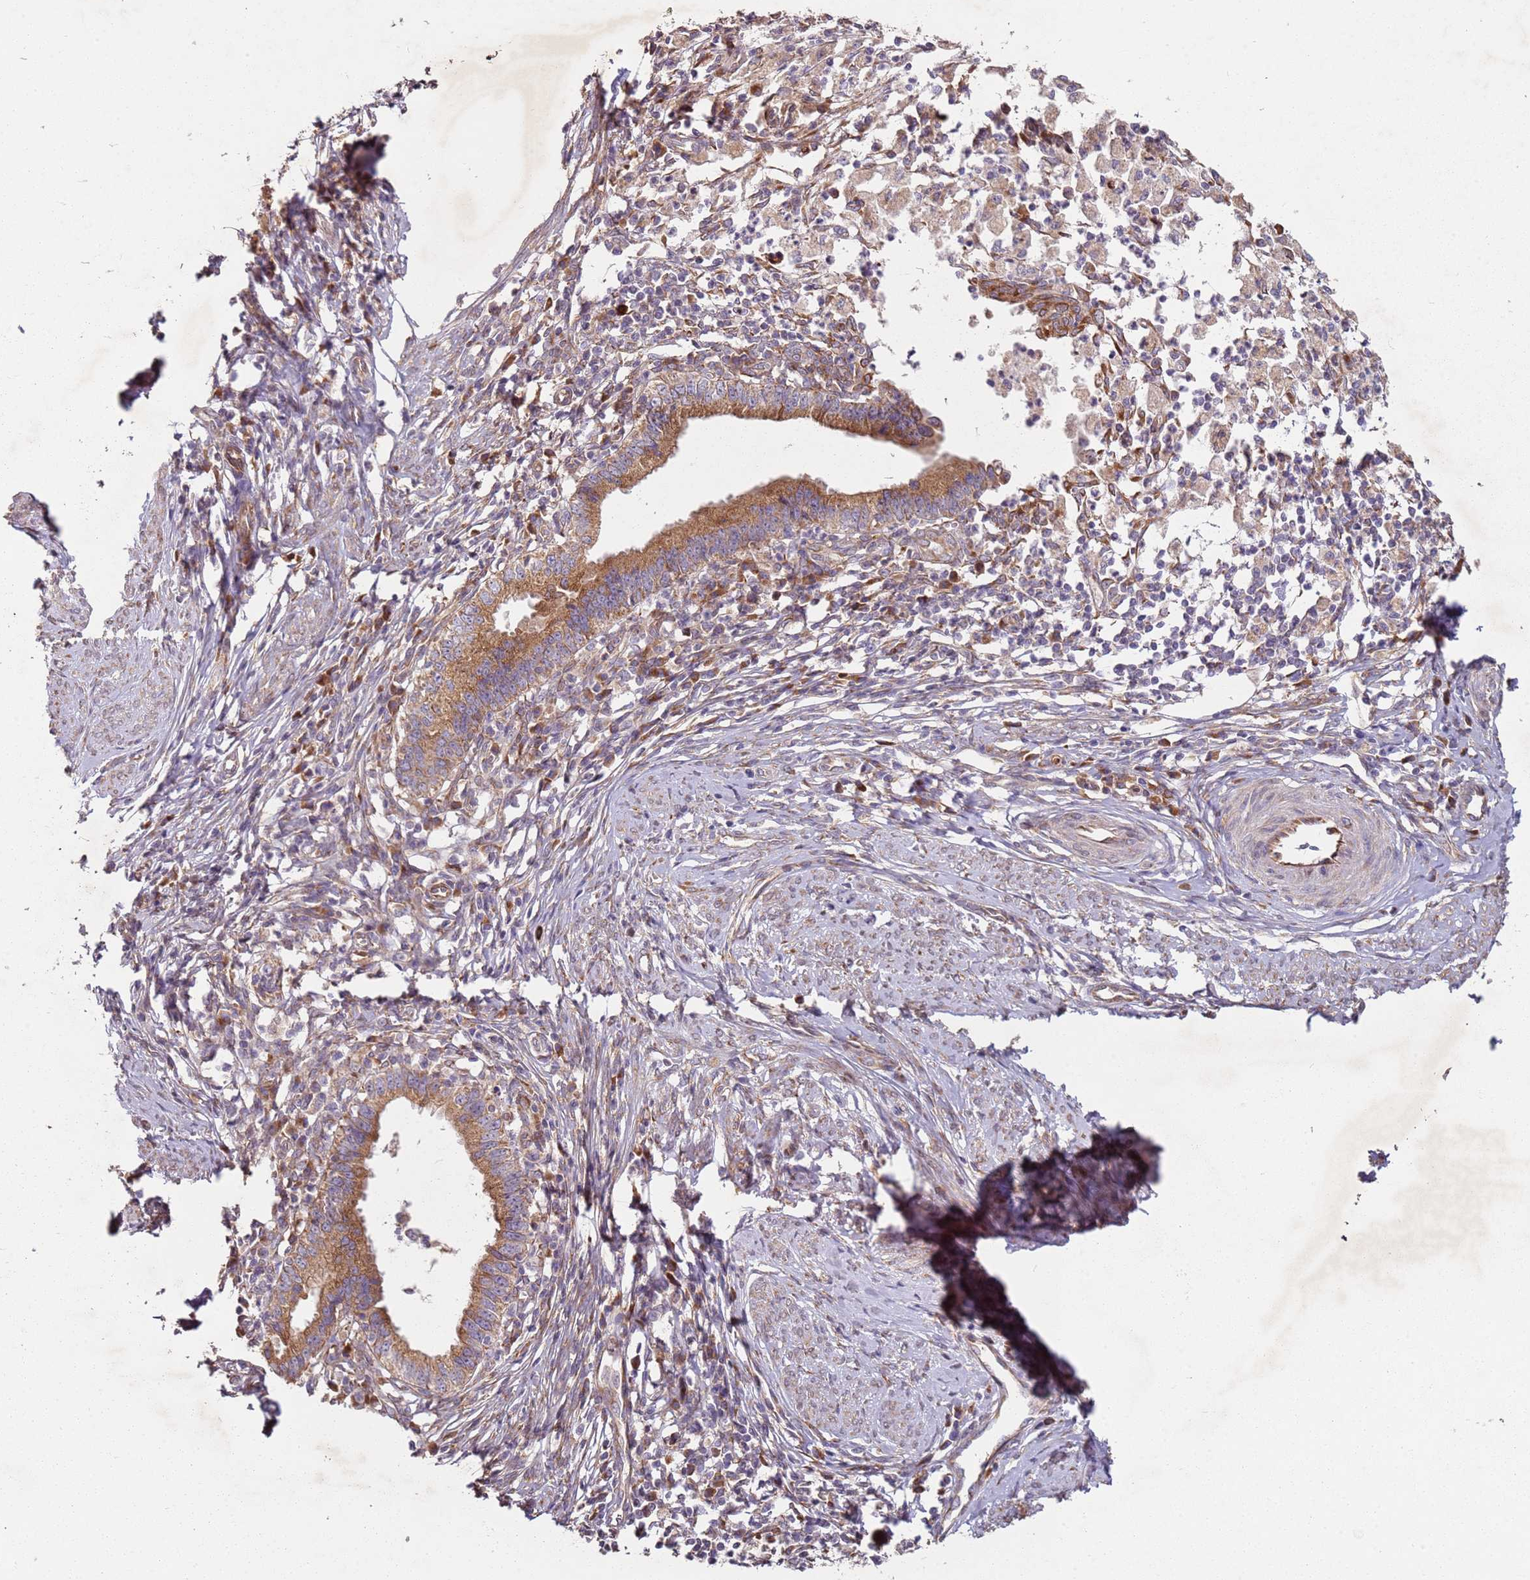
{"staining": {"intensity": "moderate", "quantity": ">75%", "location": "cytoplasmic/membranous"}, "tissue": "cervical cancer", "cell_type": "Tumor cells", "image_type": "cancer", "snomed": [{"axis": "morphology", "description": "Adenocarcinoma, NOS"}, {"axis": "topography", "description": "Cervix"}], "caption": "The micrograph exhibits immunohistochemical staining of cervical adenocarcinoma. There is moderate cytoplasmic/membranous expression is seen in approximately >75% of tumor cells.", "gene": "ARFRP1", "patient": {"sex": "female", "age": 36}}